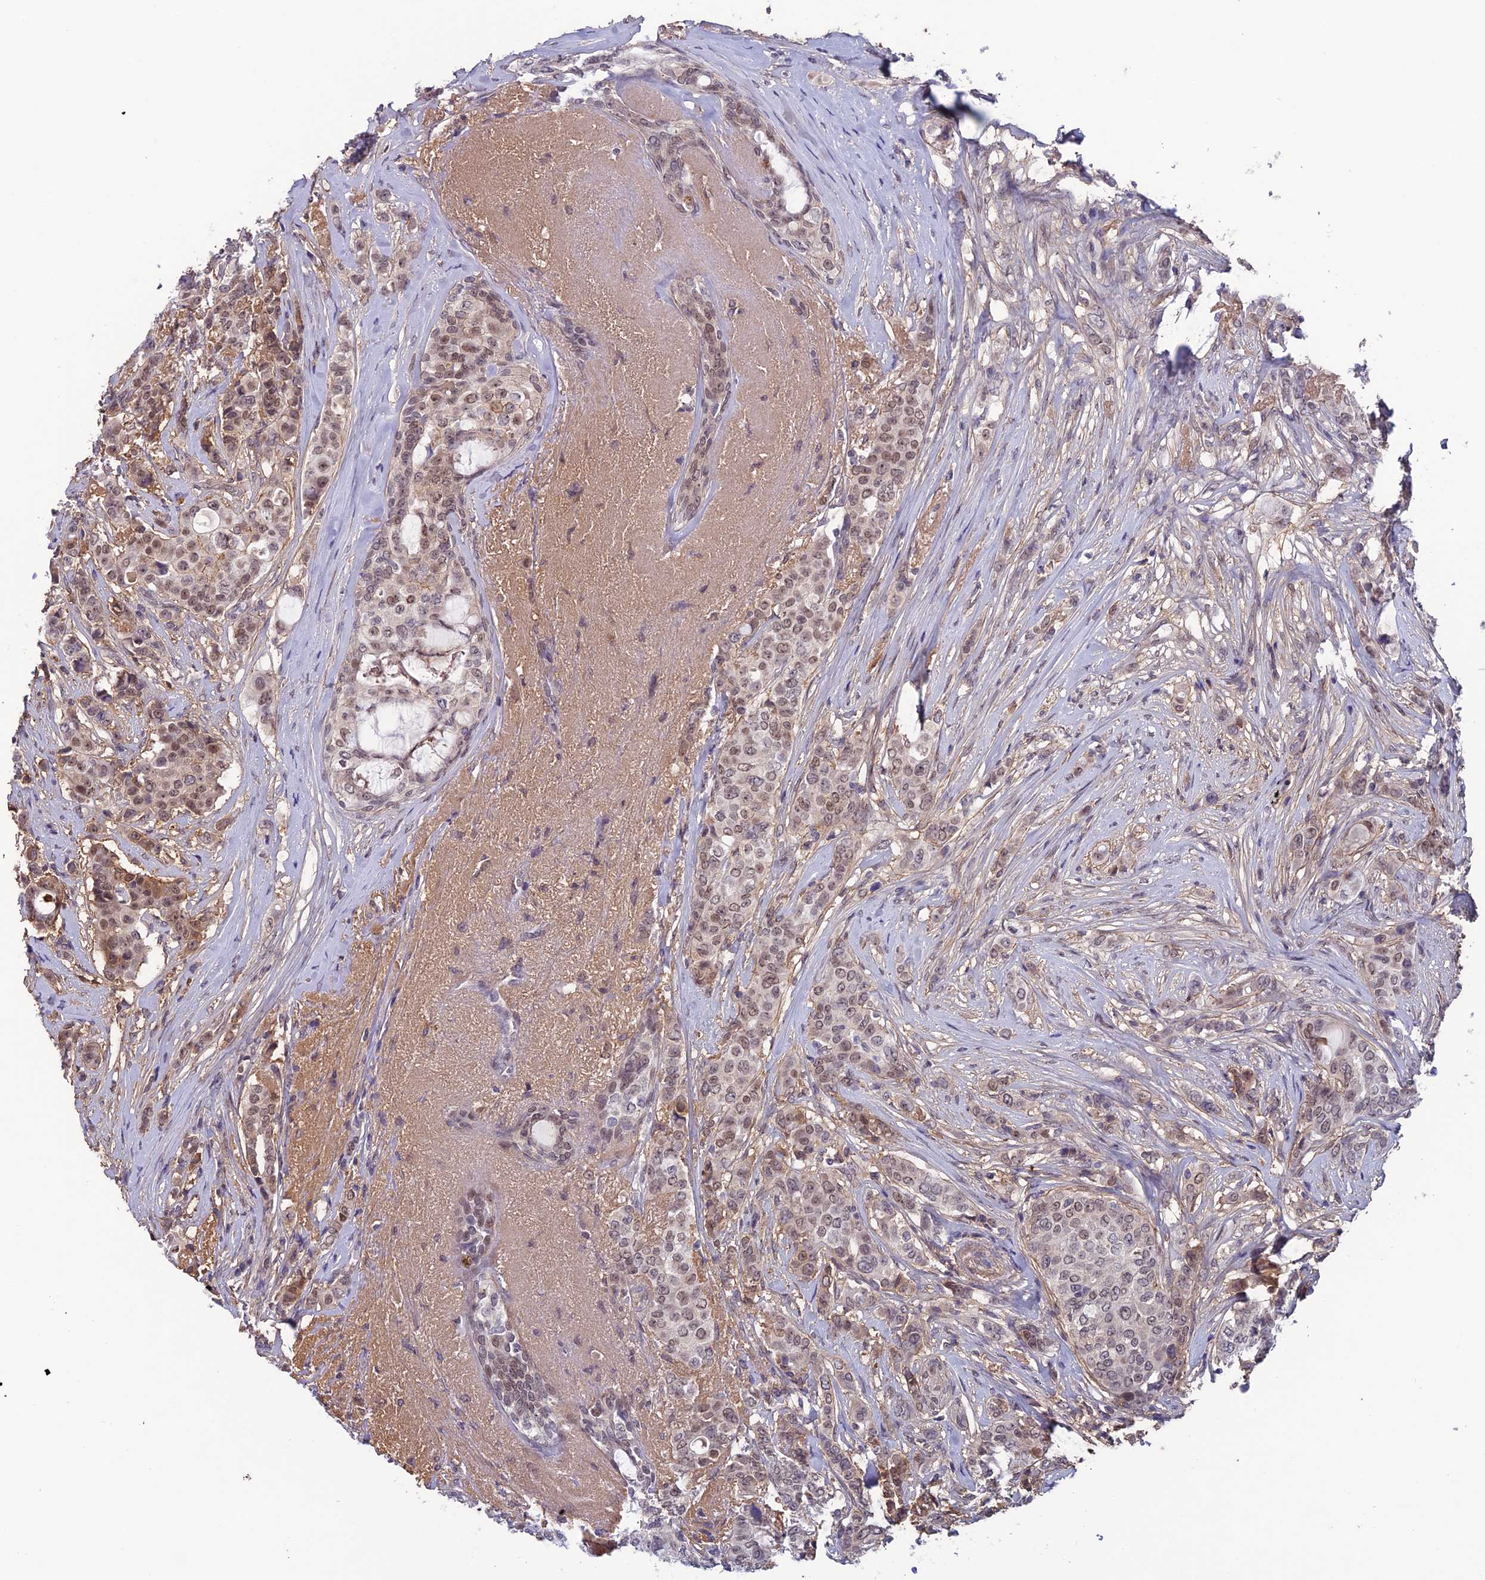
{"staining": {"intensity": "moderate", "quantity": "25%-75%", "location": "nuclear"}, "tissue": "breast cancer", "cell_type": "Tumor cells", "image_type": "cancer", "snomed": [{"axis": "morphology", "description": "Lobular carcinoma"}, {"axis": "topography", "description": "Breast"}], "caption": "Immunohistochemical staining of breast lobular carcinoma displays moderate nuclear protein expression in about 25%-75% of tumor cells. The protein of interest is shown in brown color, while the nuclei are stained blue.", "gene": "FKBPL", "patient": {"sex": "female", "age": 51}}